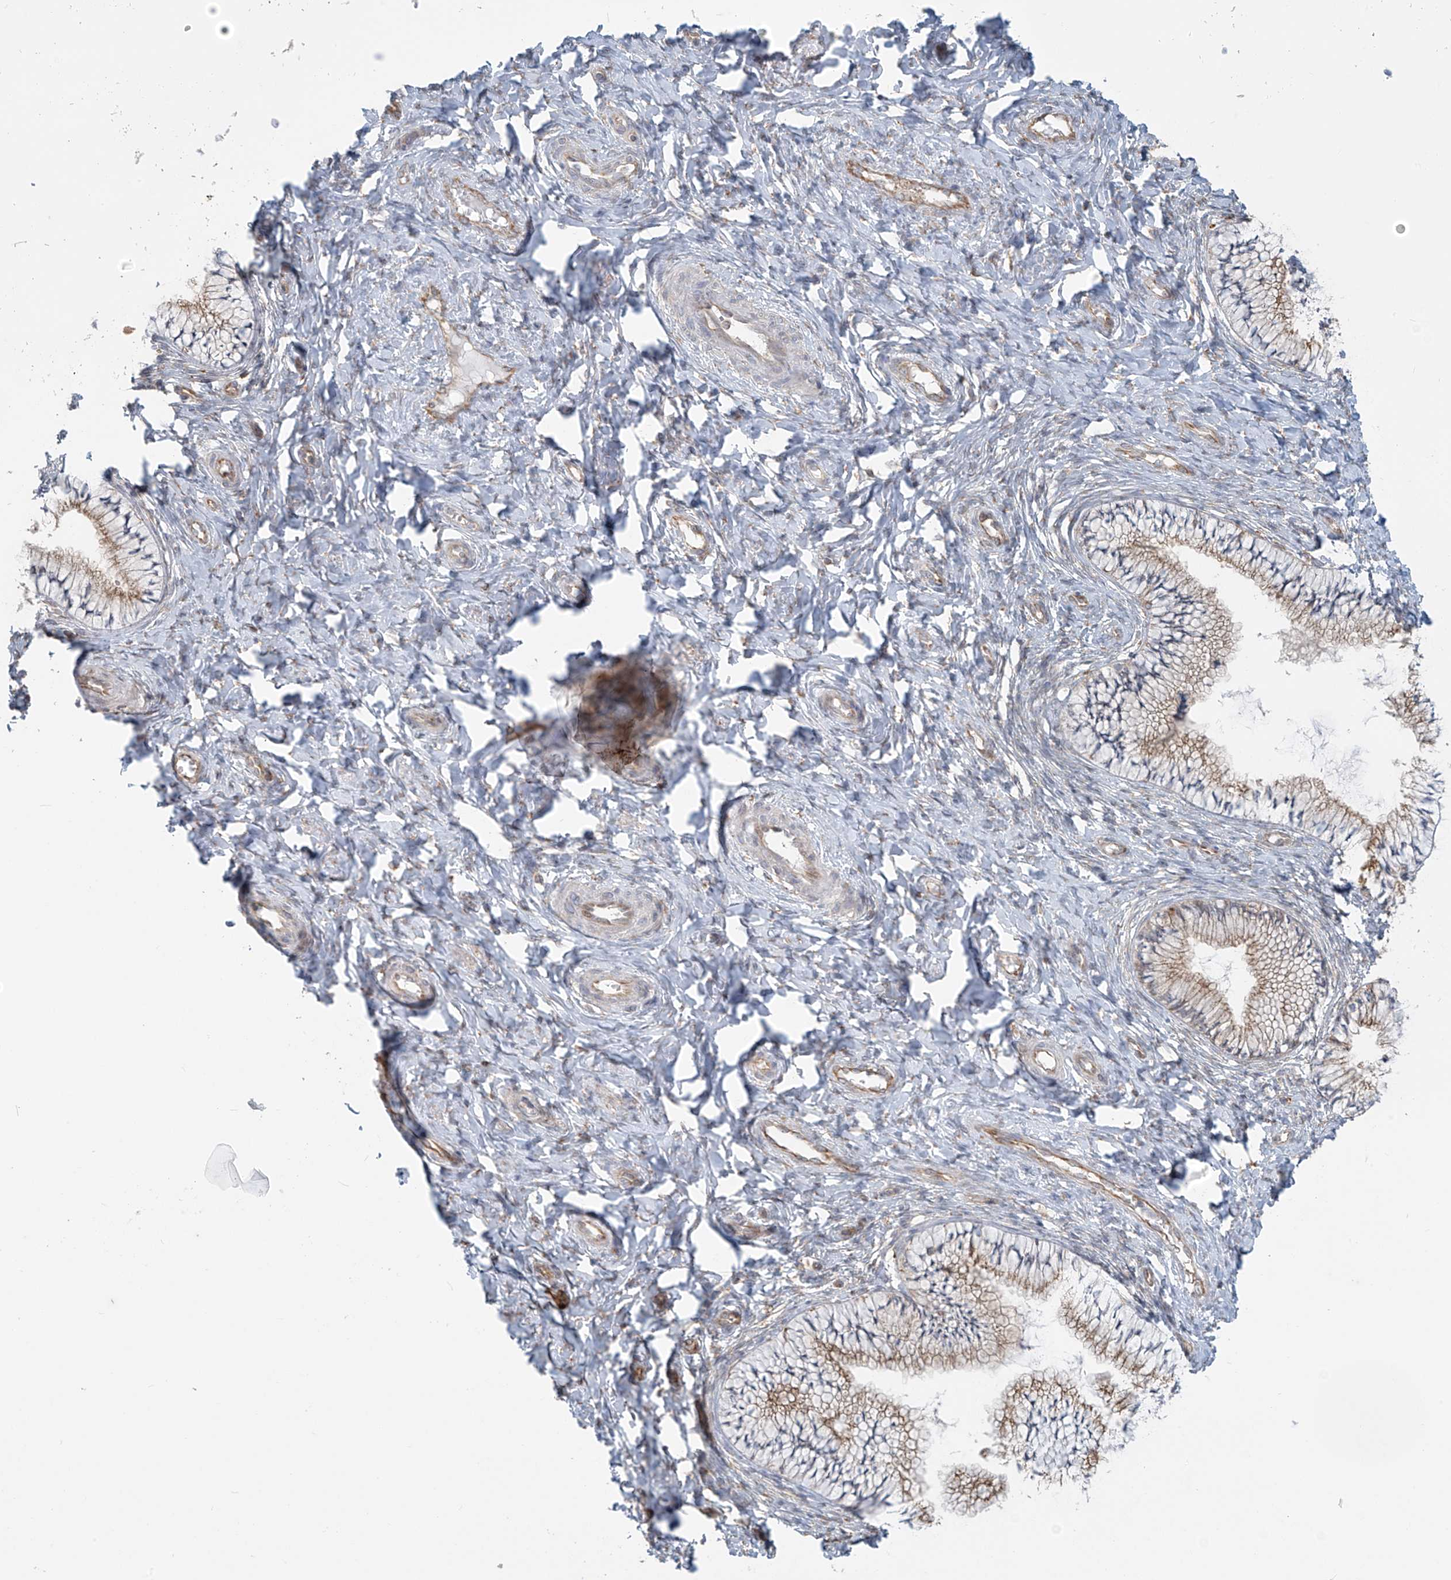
{"staining": {"intensity": "weak", "quantity": ">75%", "location": "cytoplasmic/membranous"}, "tissue": "cervix", "cell_type": "Glandular cells", "image_type": "normal", "snomed": [{"axis": "morphology", "description": "Normal tissue, NOS"}, {"axis": "topography", "description": "Cervix"}], "caption": "Weak cytoplasmic/membranous staining for a protein is present in approximately >75% of glandular cells of benign cervix using immunohistochemistry (IHC).", "gene": "KATNIP", "patient": {"sex": "female", "age": 36}}